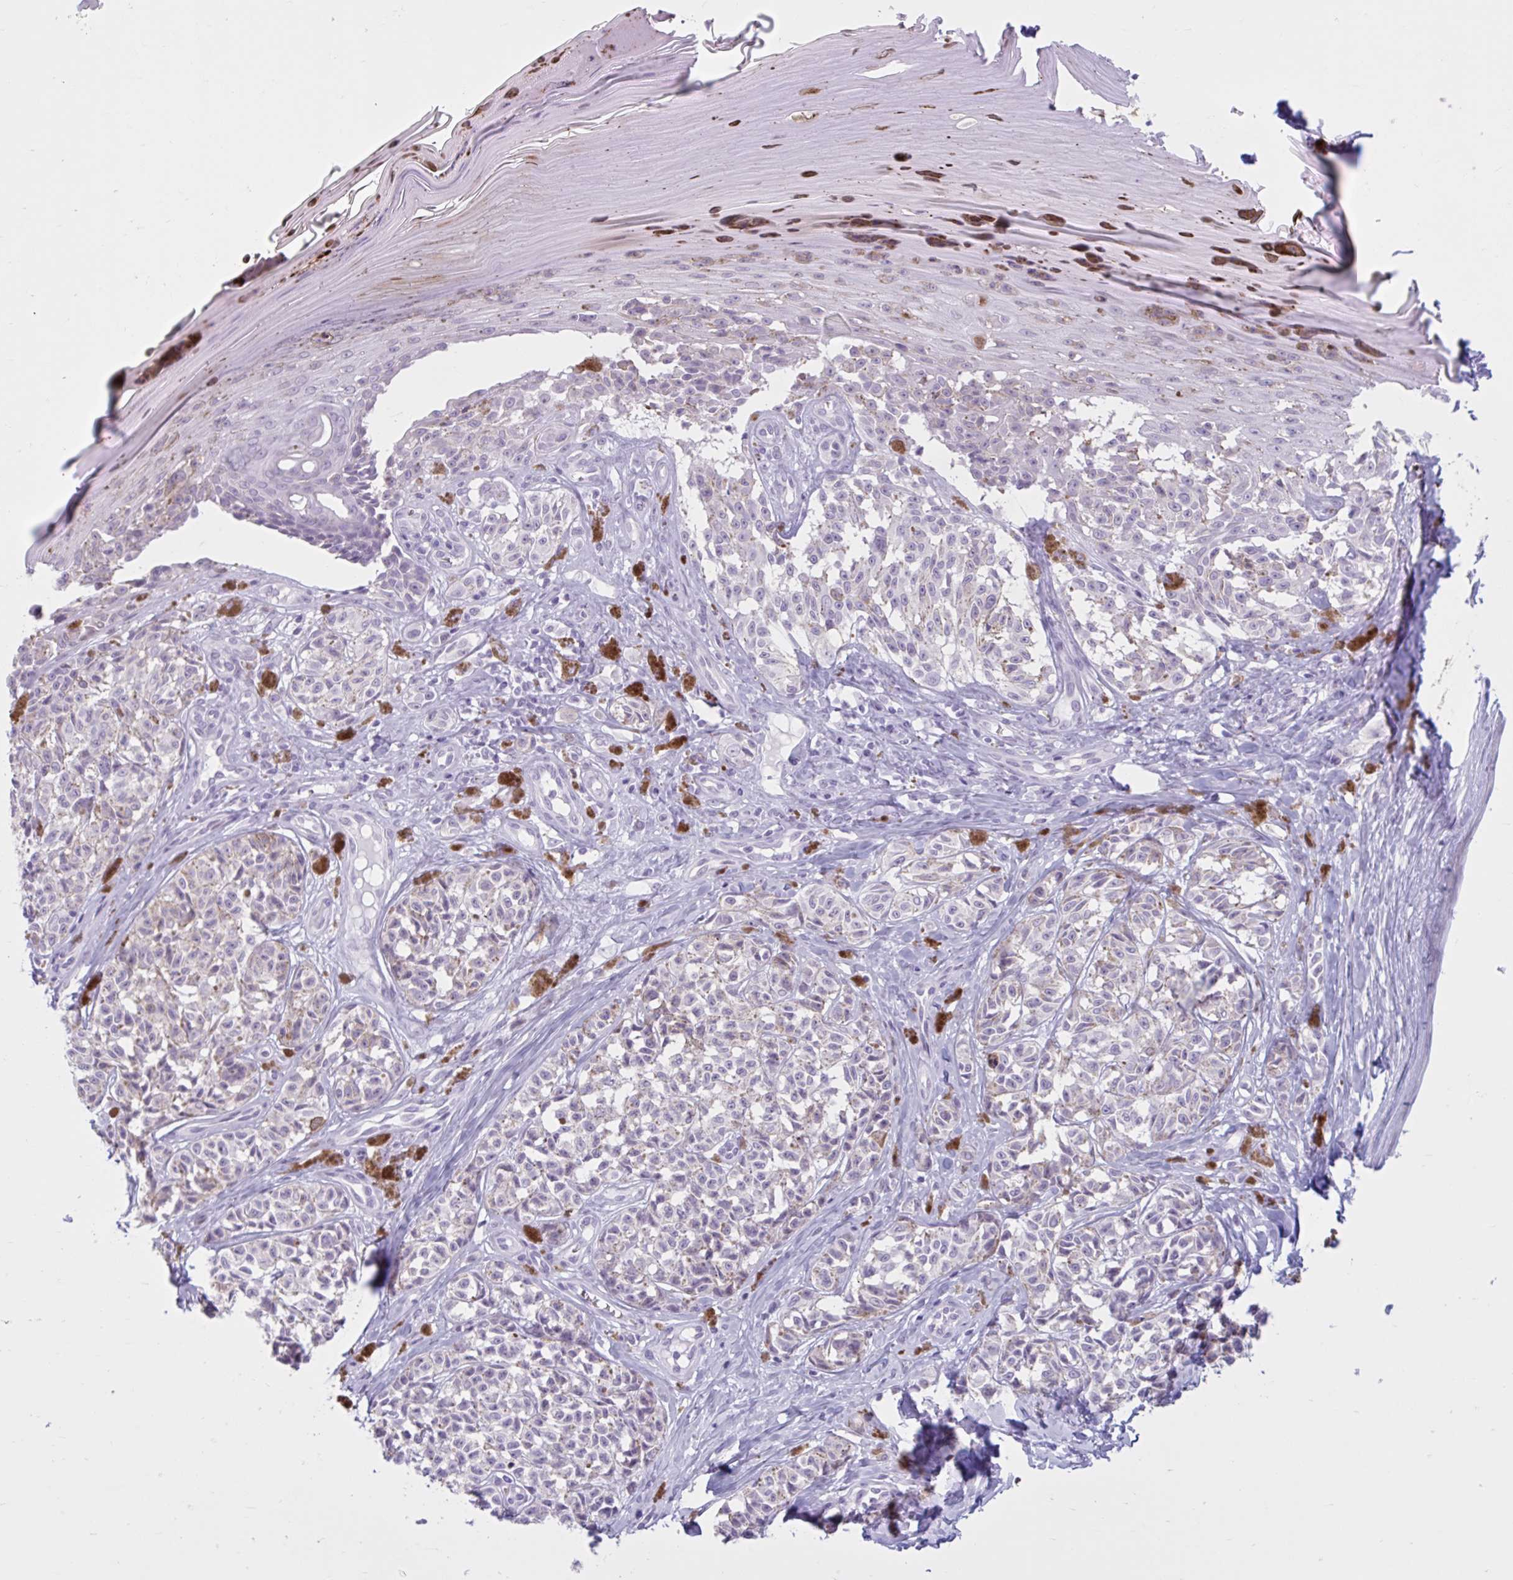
{"staining": {"intensity": "negative", "quantity": "none", "location": "none"}, "tissue": "melanoma", "cell_type": "Tumor cells", "image_type": "cancer", "snomed": [{"axis": "morphology", "description": "Malignant melanoma, NOS"}, {"axis": "topography", "description": "Skin"}], "caption": "Immunohistochemistry image of human malignant melanoma stained for a protein (brown), which shows no staining in tumor cells.", "gene": "CEP120", "patient": {"sex": "female", "age": 65}}